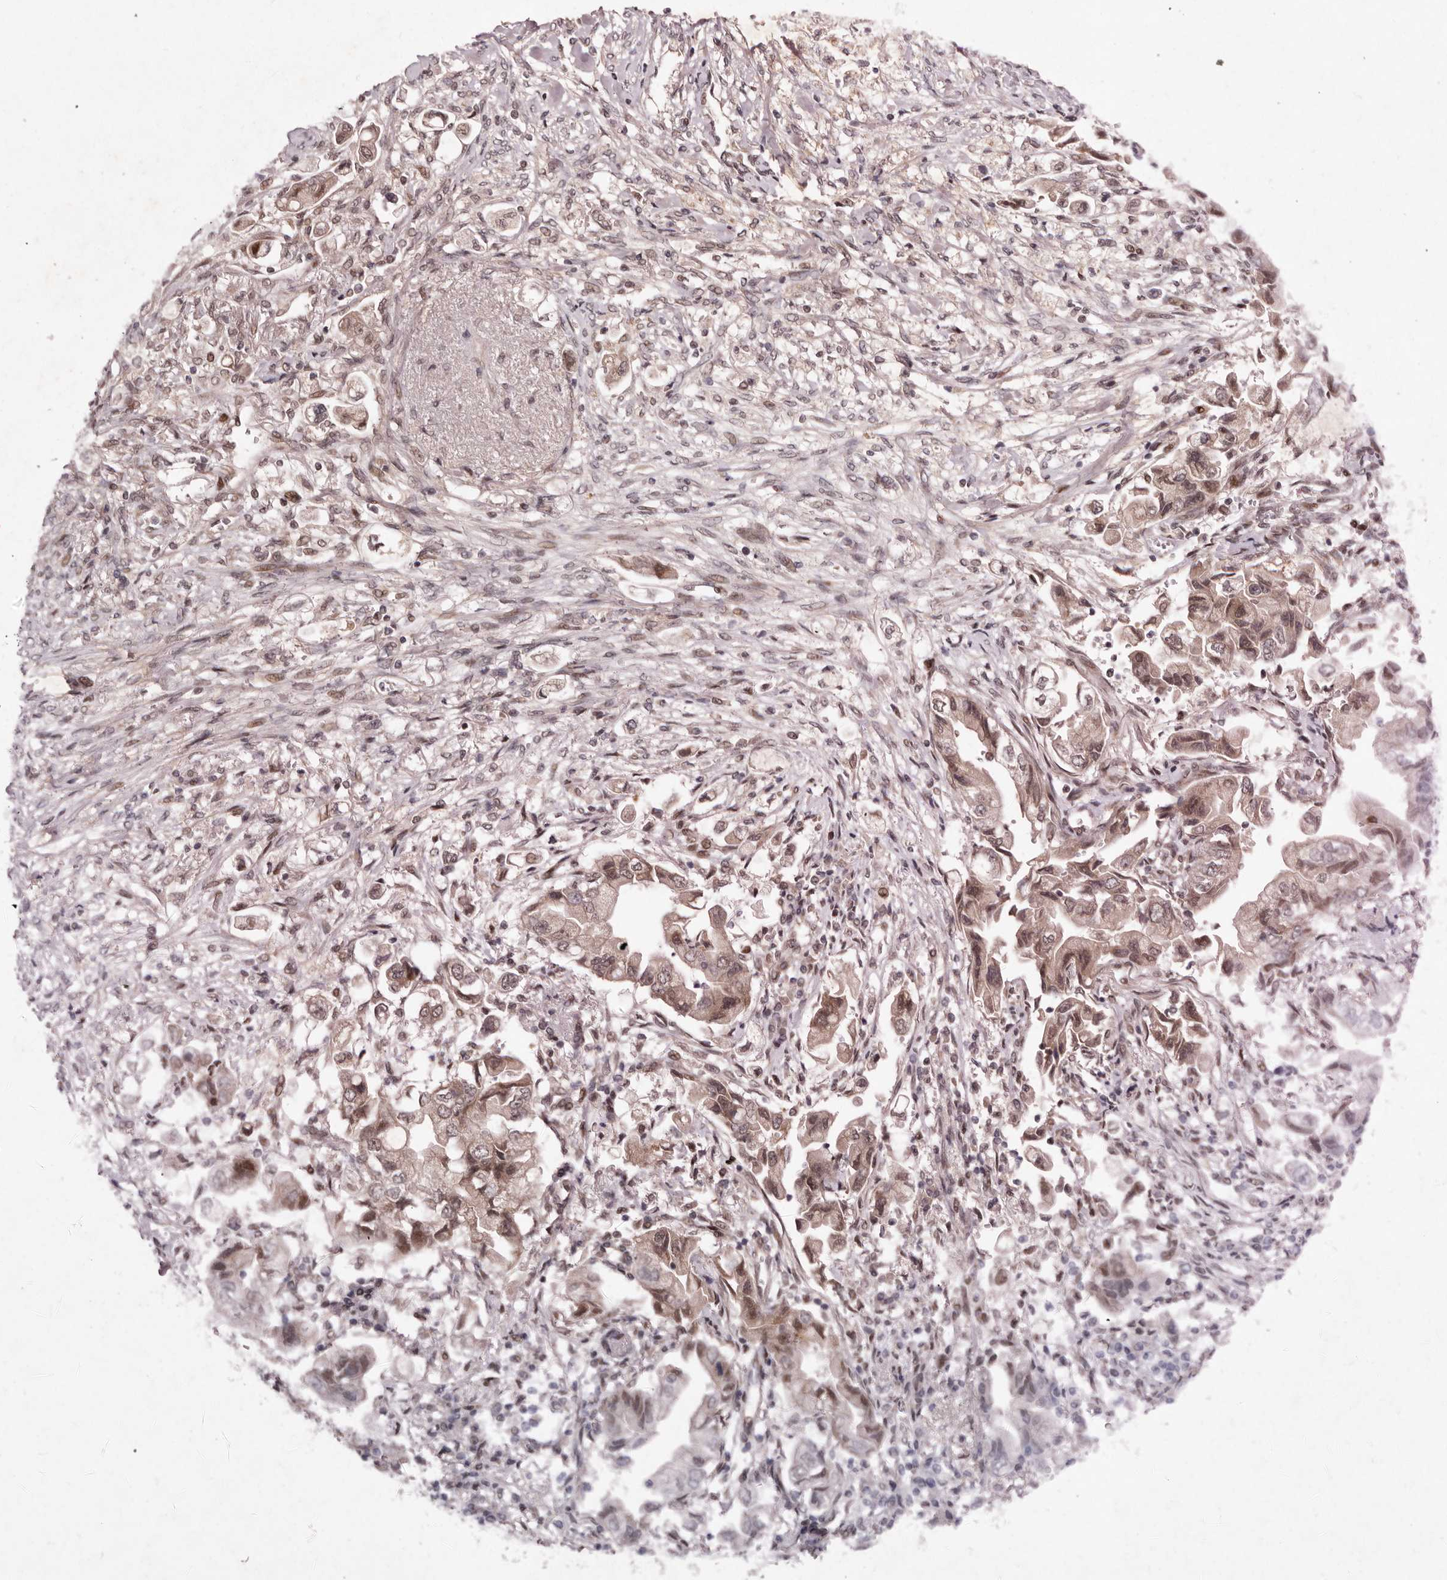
{"staining": {"intensity": "moderate", "quantity": ">75%", "location": "cytoplasmic/membranous,nuclear"}, "tissue": "stomach cancer", "cell_type": "Tumor cells", "image_type": "cancer", "snomed": [{"axis": "morphology", "description": "Adenocarcinoma, NOS"}, {"axis": "topography", "description": "Stomach"}], "caption": "Immunohistochemistry histopathology image of human stomach adenocarcinoma stained for a protein (brown), which reveals medium levels of moderate cytoplasmic/membranous and nuclear staining in about >75% of tumor cells.", "gene": "ABL1", "patient": {"sex": "male", "age": 62}}